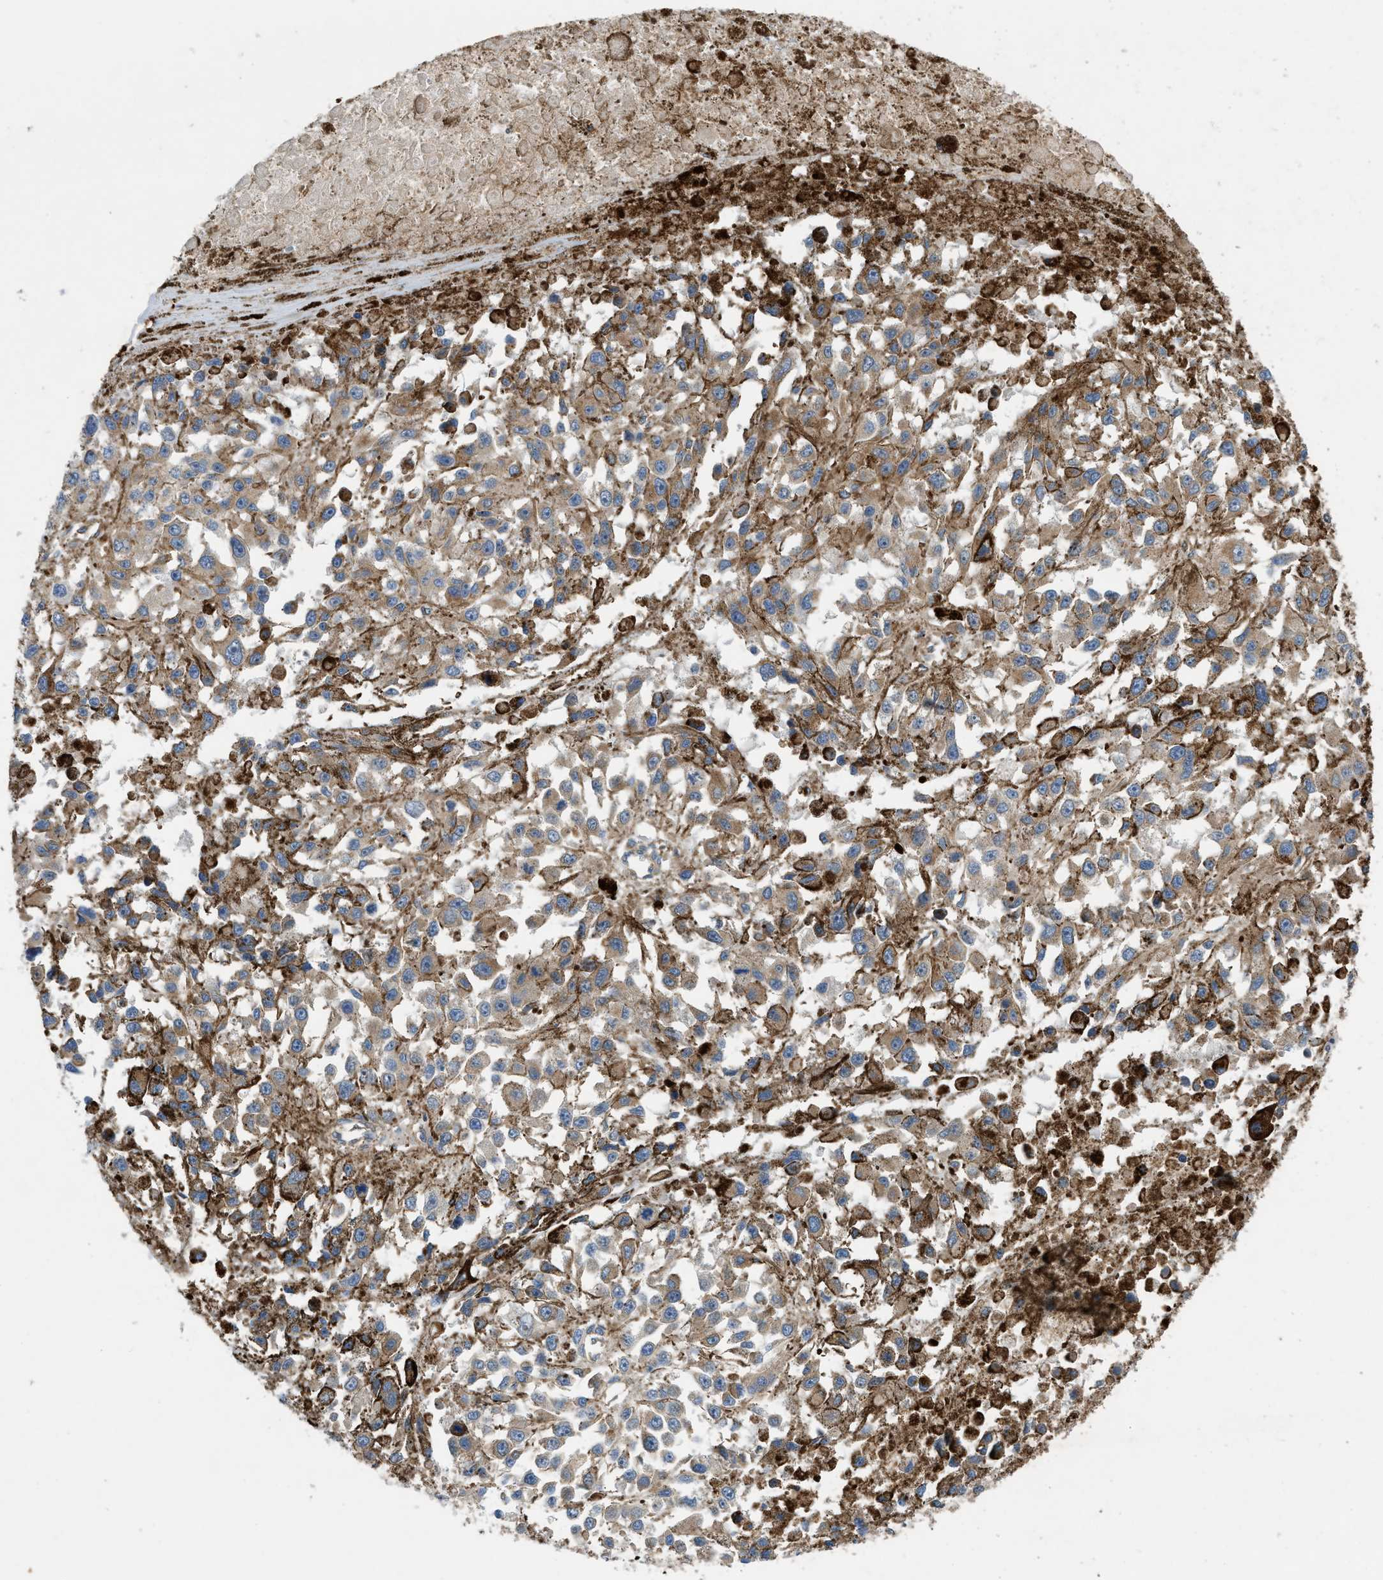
{"staining": {"intensity": "moderate", "quantity": ">75%", "location": "cytoplasmic/membranous"}, "tissue": "melanoma", "cell_type": "Tumor cells", "image_type": "cancer", "snomed": [{"axis": "morphology", "description": "Malignant melanoma, Metastatic site"}, {"axis": "topography", "description": "Lymph node"}], "caption": "The micrograph reveals staining of malignant melanoma (metastatic site), revealing moderate cytoplasmic/membranous protein positivity (brown color) within tumor cells.", "gene": "DHODH", "patient": {"sex": "male", "age": 59}}